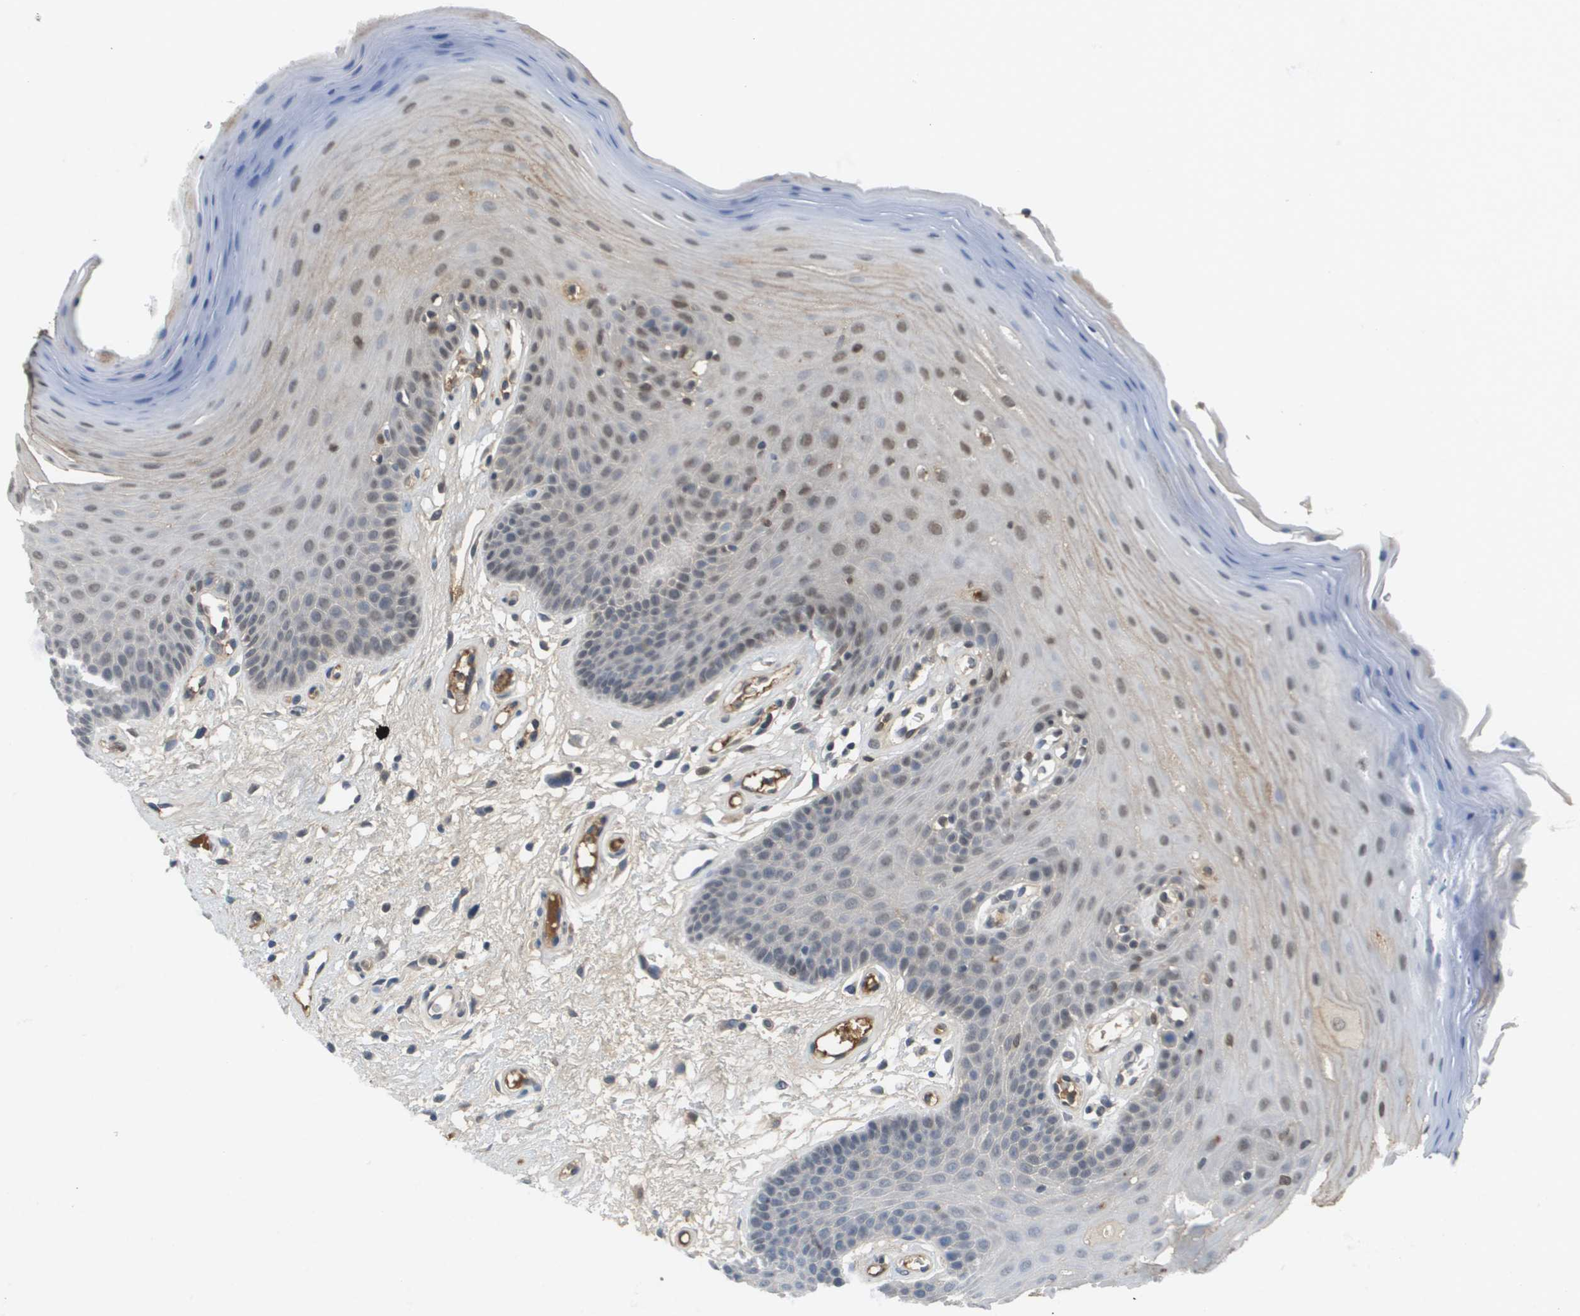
{"staining": {"intensity": "weak", "quantity": "25%-75%", "location": "nuclear"}, "tissue": "oral mucosa", "cell_type": "Squamous epithelial cells", "image_type": "normal", "snomed": [{"axis": "morphology", "description": "Normal tissue, NOS"}, {"axis": "morphology", "description": "Squamous cell carcinoma, NOS"}, {"axis": "topography", "description": "Skeletal muscle"}, {"axis": "topography", "description": "Adipose tissue"}, {"axis": "topography", "description": "Vascular tissue"}, {"axis": "topography", "description": "Oral tissue"}, {"axis": "topography", "description": "Peripheral nerve tissue"}, {"axis": "topography", "description": "Head-Neck"}], "caption": "Immunohistochemical staining of benign oral mucosa displays low levels of weak nuclear expression in about 25%-75% of squamous epithelial cells.", "gene": "NDRG2", "patient": {"sex": "male", "age": 71}}